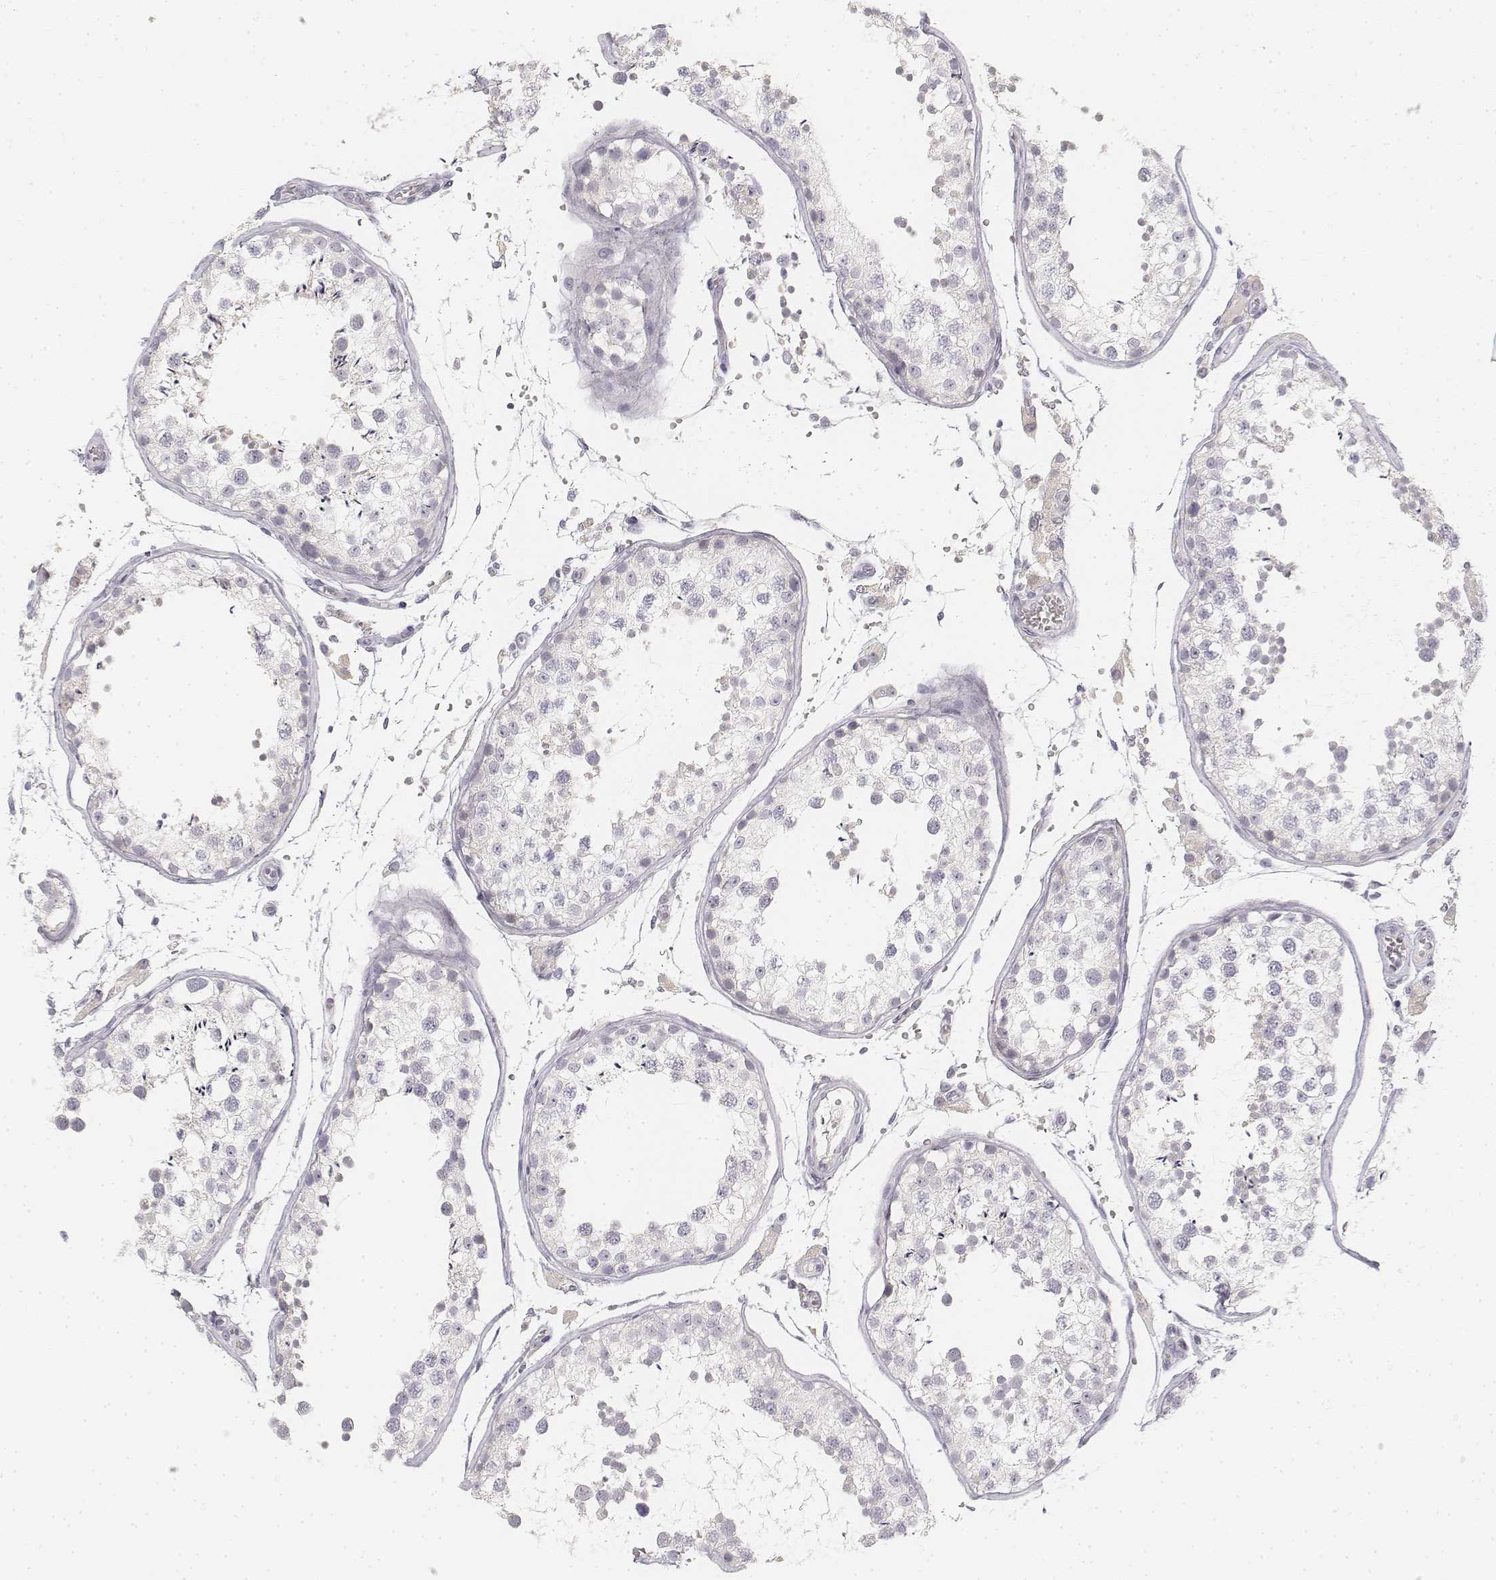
{"staining": {"intensity": "negative", "quantity": "none", "location": "none"}, "tissue": "testis", "cell_type": "Cells in seminiferous ducts", "image_type": "normal", "snomed": [{"axis": "morphology", "description": "Normal tissue, NOS"}, {"axis": "topography", "description": "Testis"}], "caption": "The immunohistochemistry (IHC) micrograph has no significant staining in cells in seminiferous ducts of testis. Brightfield microscopy of IHC stained with DAB (3,3'-diaminobenzidine) (brown) and hematoxylin (blue), captured at high magnification.", "gene": "DSG4", "patient": {"sex": "male", "age": 29}}